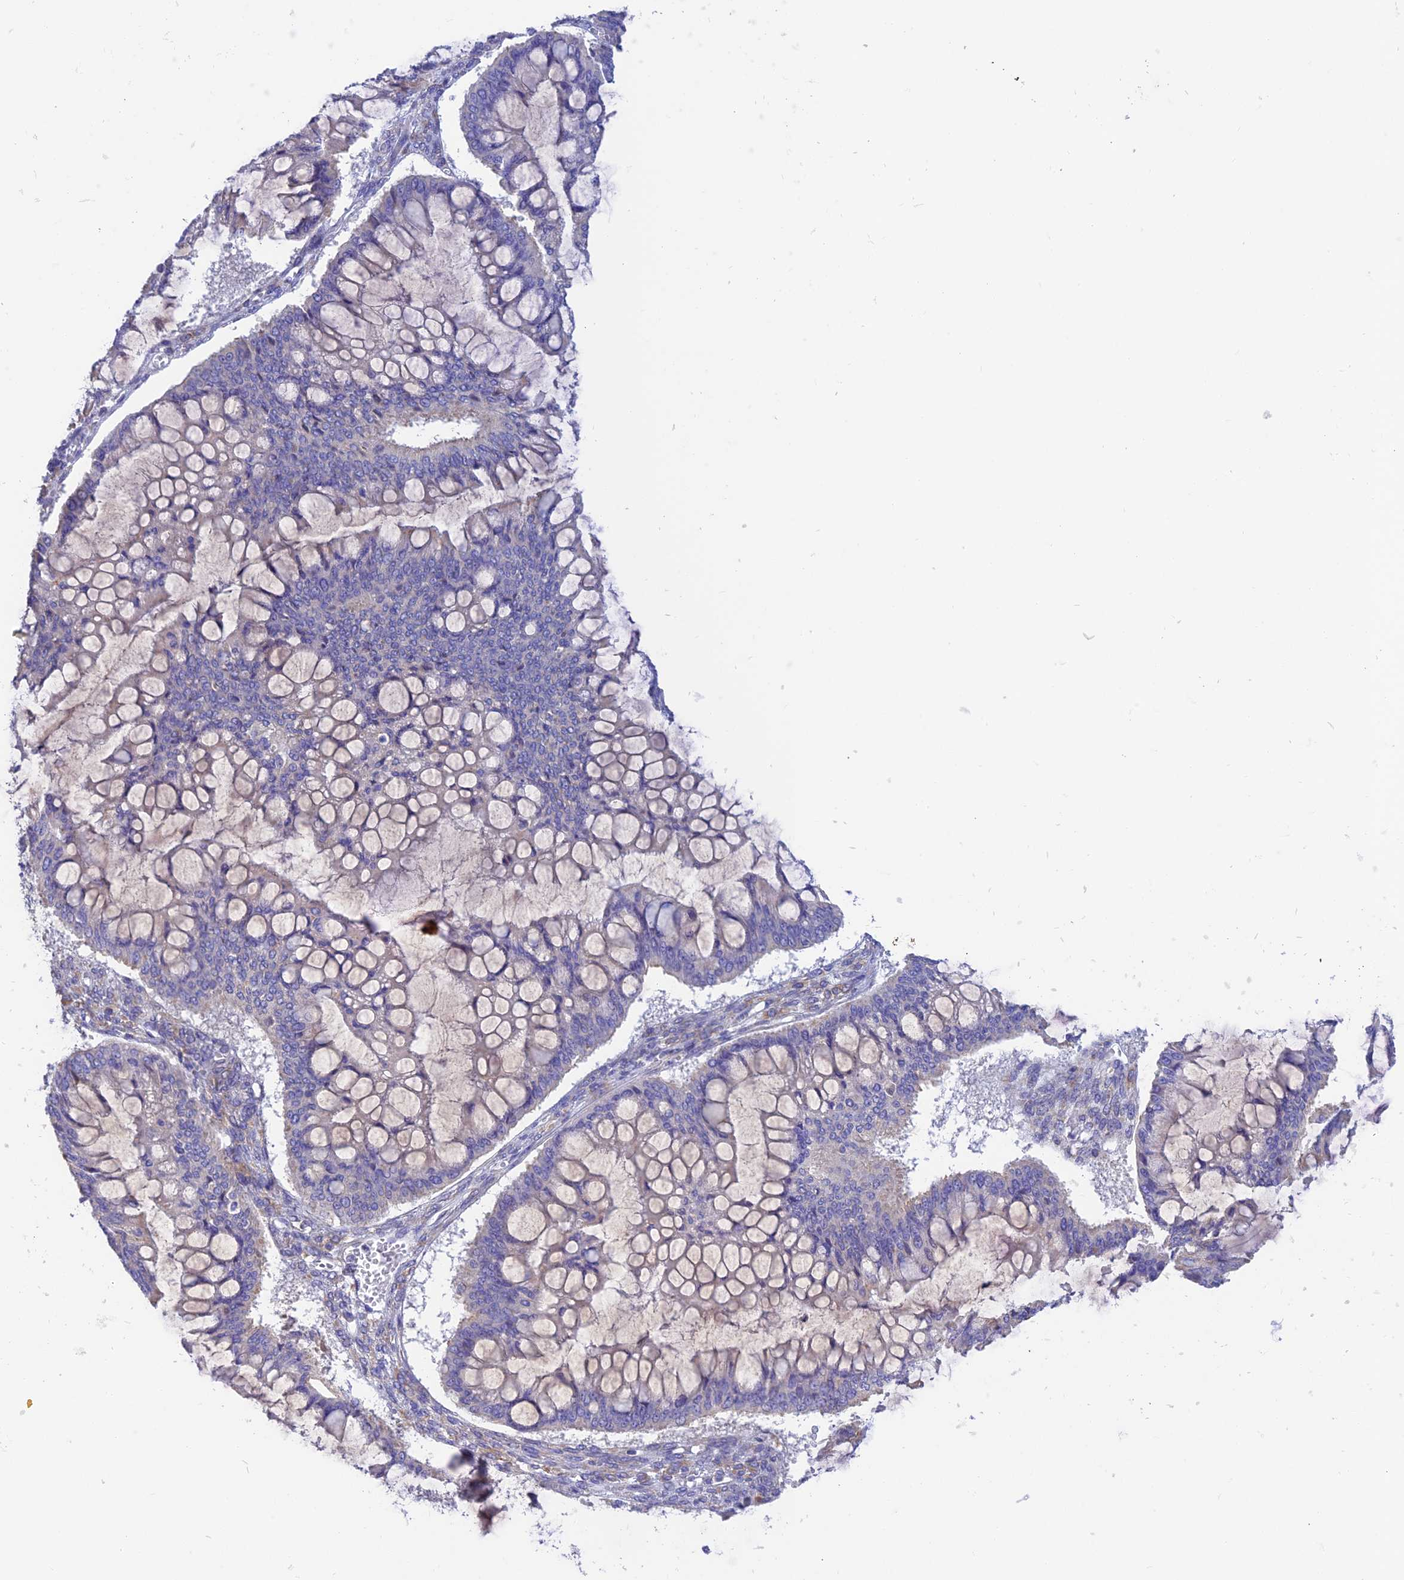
{"staining": {"intensity": "negative", "quantity": "none", "location": "none"}, "tissue": "ovarian cancer", "cell_type": "Tumor cells", "image_type": "cancer", "snomed": [{"axis": "morphology", "description": "Cystadenocarcinoma, mucinous, NOS"}, {"axis": "topography", "description": "Ovary"}], "caption": "Ovarian cancer stained for a protein using immunohistochemistry (IHC) displays no staining tumor cells.", "gene": "VKORC1", "patient": {"sex": "female", "age": 73}}